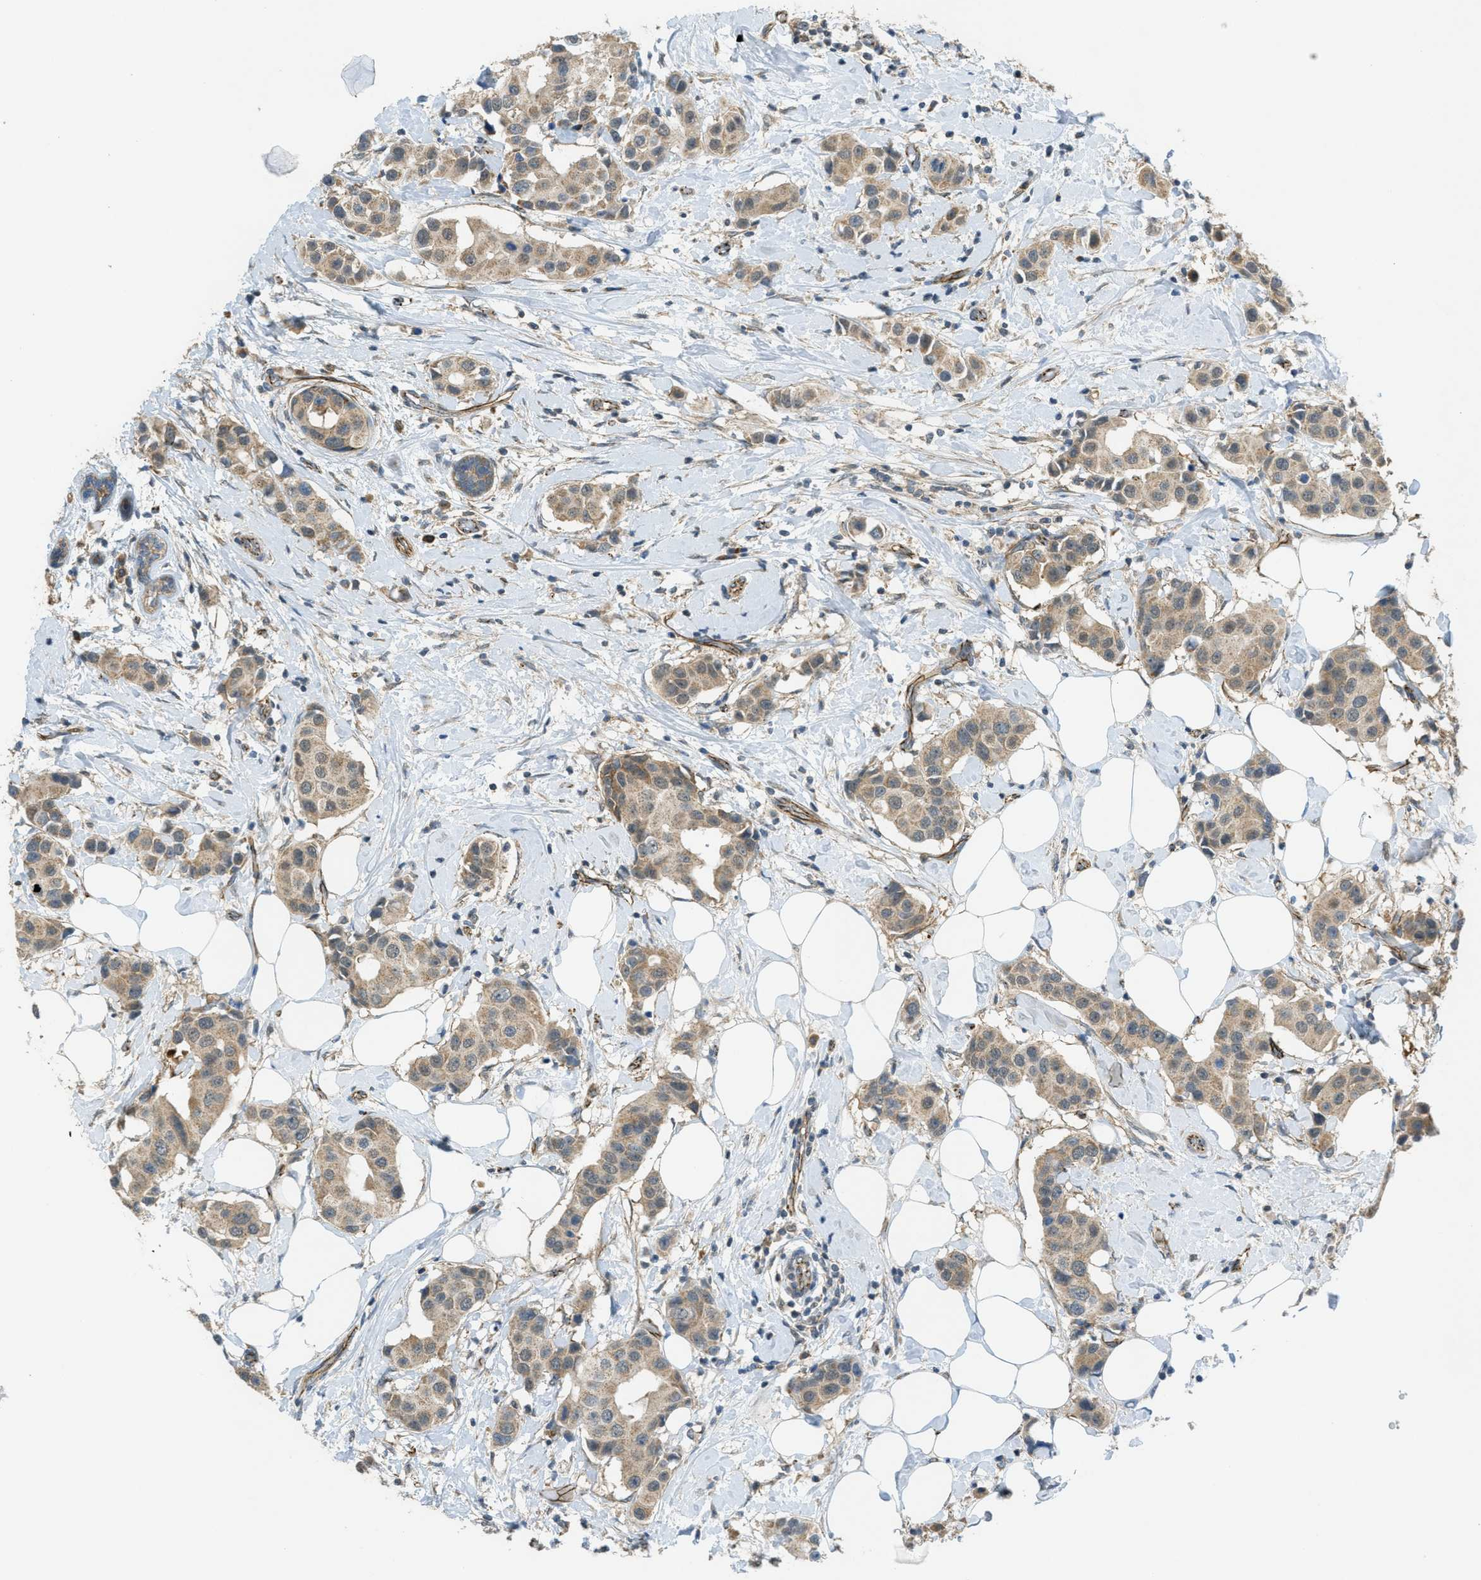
{"staining": {"intensity": "moderate", "quantity": ">75%", "location": "cytoplasmic/membranous"}, "tissue": "breast cancer", "cell_type": "Tumor cells", "image_type": "cancer", "snomed": [{"axis": "morphology", "description": "Normal tissue, NOS"}, {"axis": "morphology", "description": "Duct carcinoma"}, {"axis": "topography", "description": "Breast"}], "caption": "High-magnification brightfield microscopy of breast intraductal carcinoma stained with DAB (brown) and counterstained with hematoxylin (blue). tumor cells exhibit moderate cytoplasmic/membranous expression is present in about>75% of cells.", "gene": "JCAD", "patient": {"sex": "female", "age": 39}}